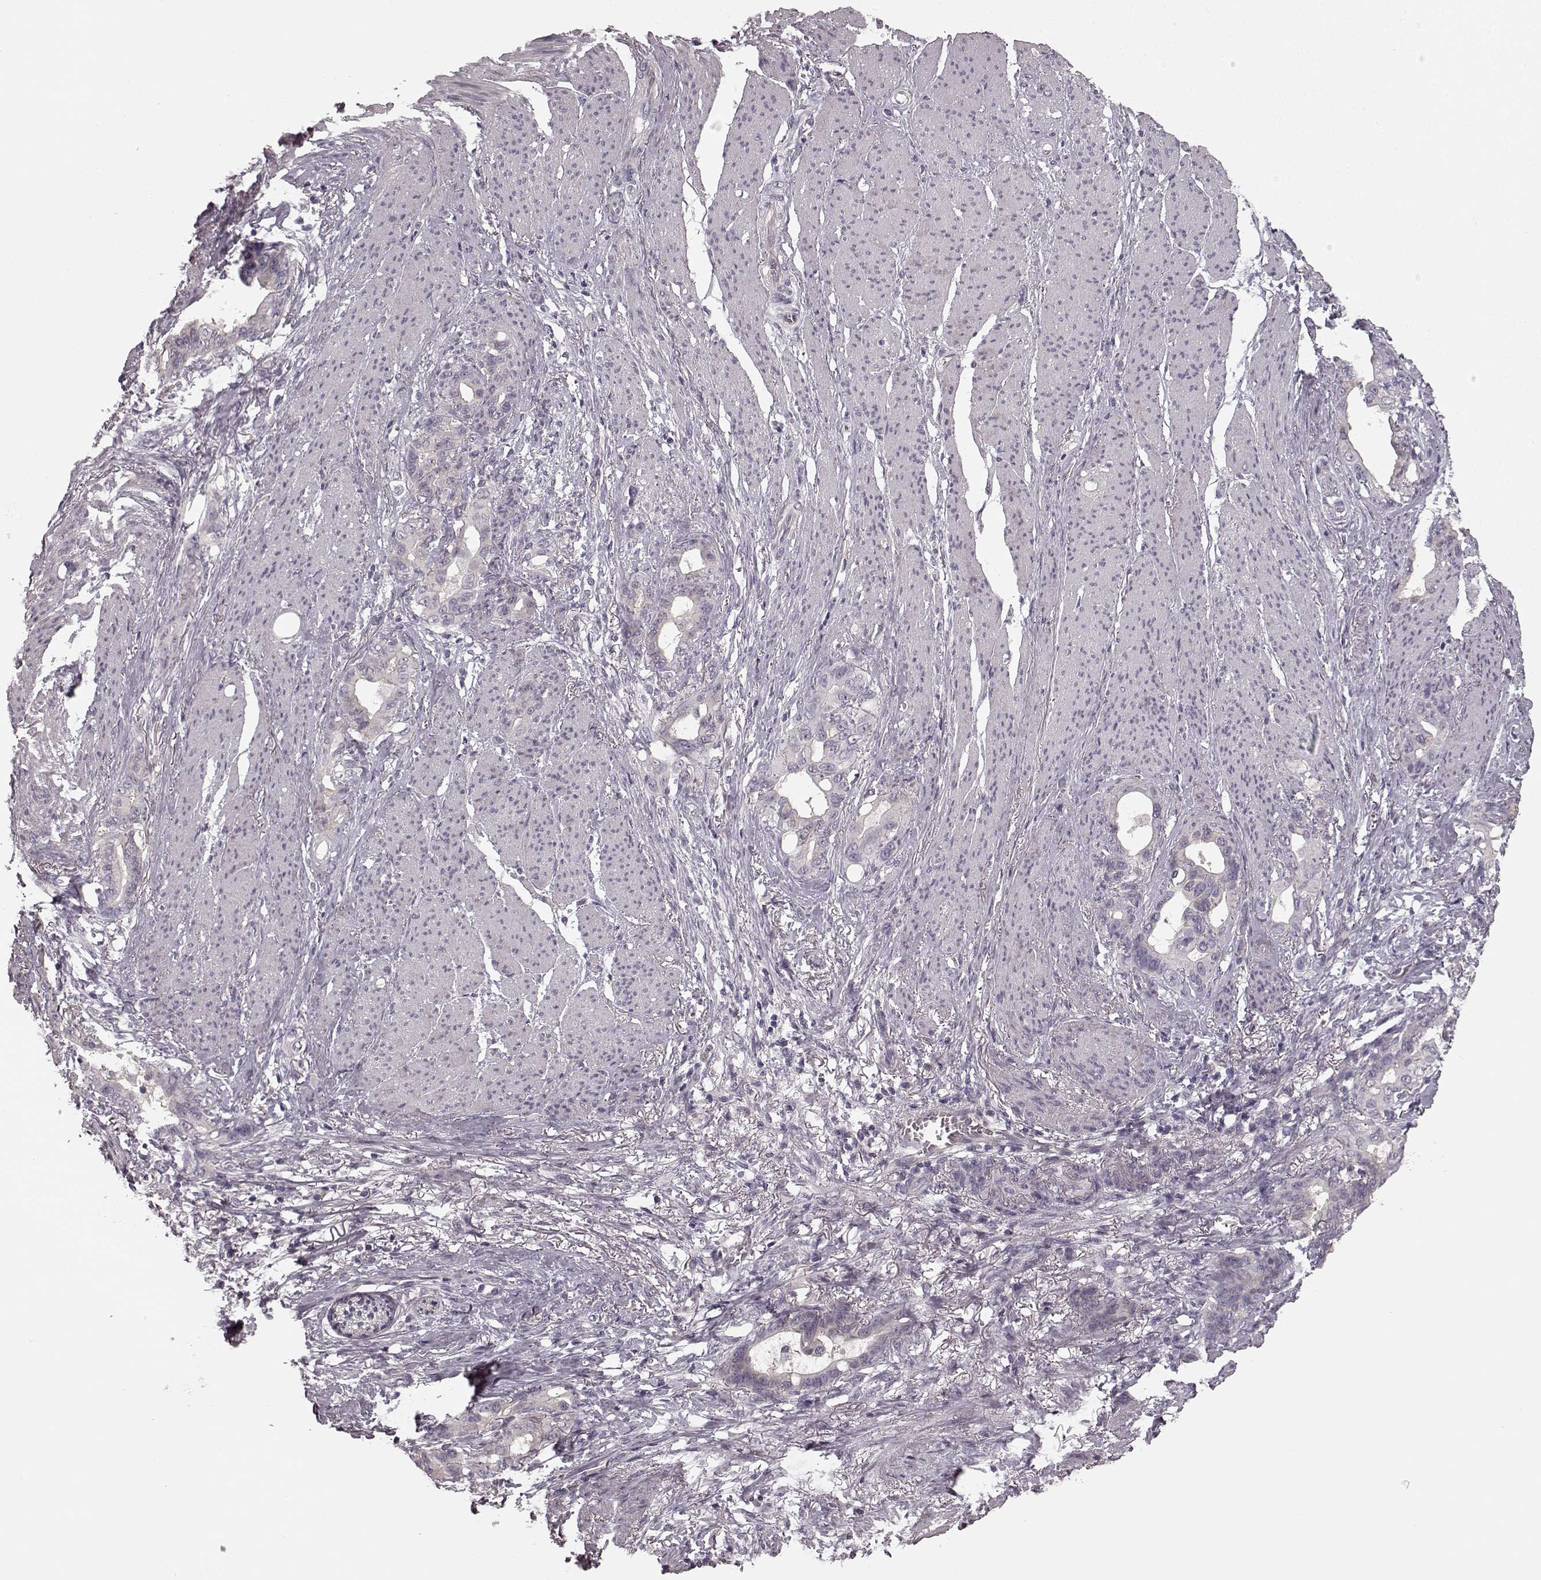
{"staining": {"intensity": "negative", "quantity": "none", "location": "none"}, "tissue": "stomach cancer", "cell_type": "Tumor cells", "image_type": "cancer", "snomed": [{"axis": "morphology", "description": "Normal tissue, NOS"}, {"axis": "morphology", "description": "Adenocarcinoma, NOS"}, {"axis": "topography", "description": "Esophagus"}, {"axis": "topography", "description": "Stomach, upper"}], "caption": "Immunohistochemistry micrograph of neoplastic tissue: stomach adenocarcinoma stained with DAB displays no significant protein positivity in tumor cells. Brightfield microscopy of immunohistochemistry stained with DAB (3,3'-diaminobenzidine) (brown) and hematoxylin (blue), captured at high magnification.", "gene": "PRKCE", "patient": {"sex": "male", "age": 62}}